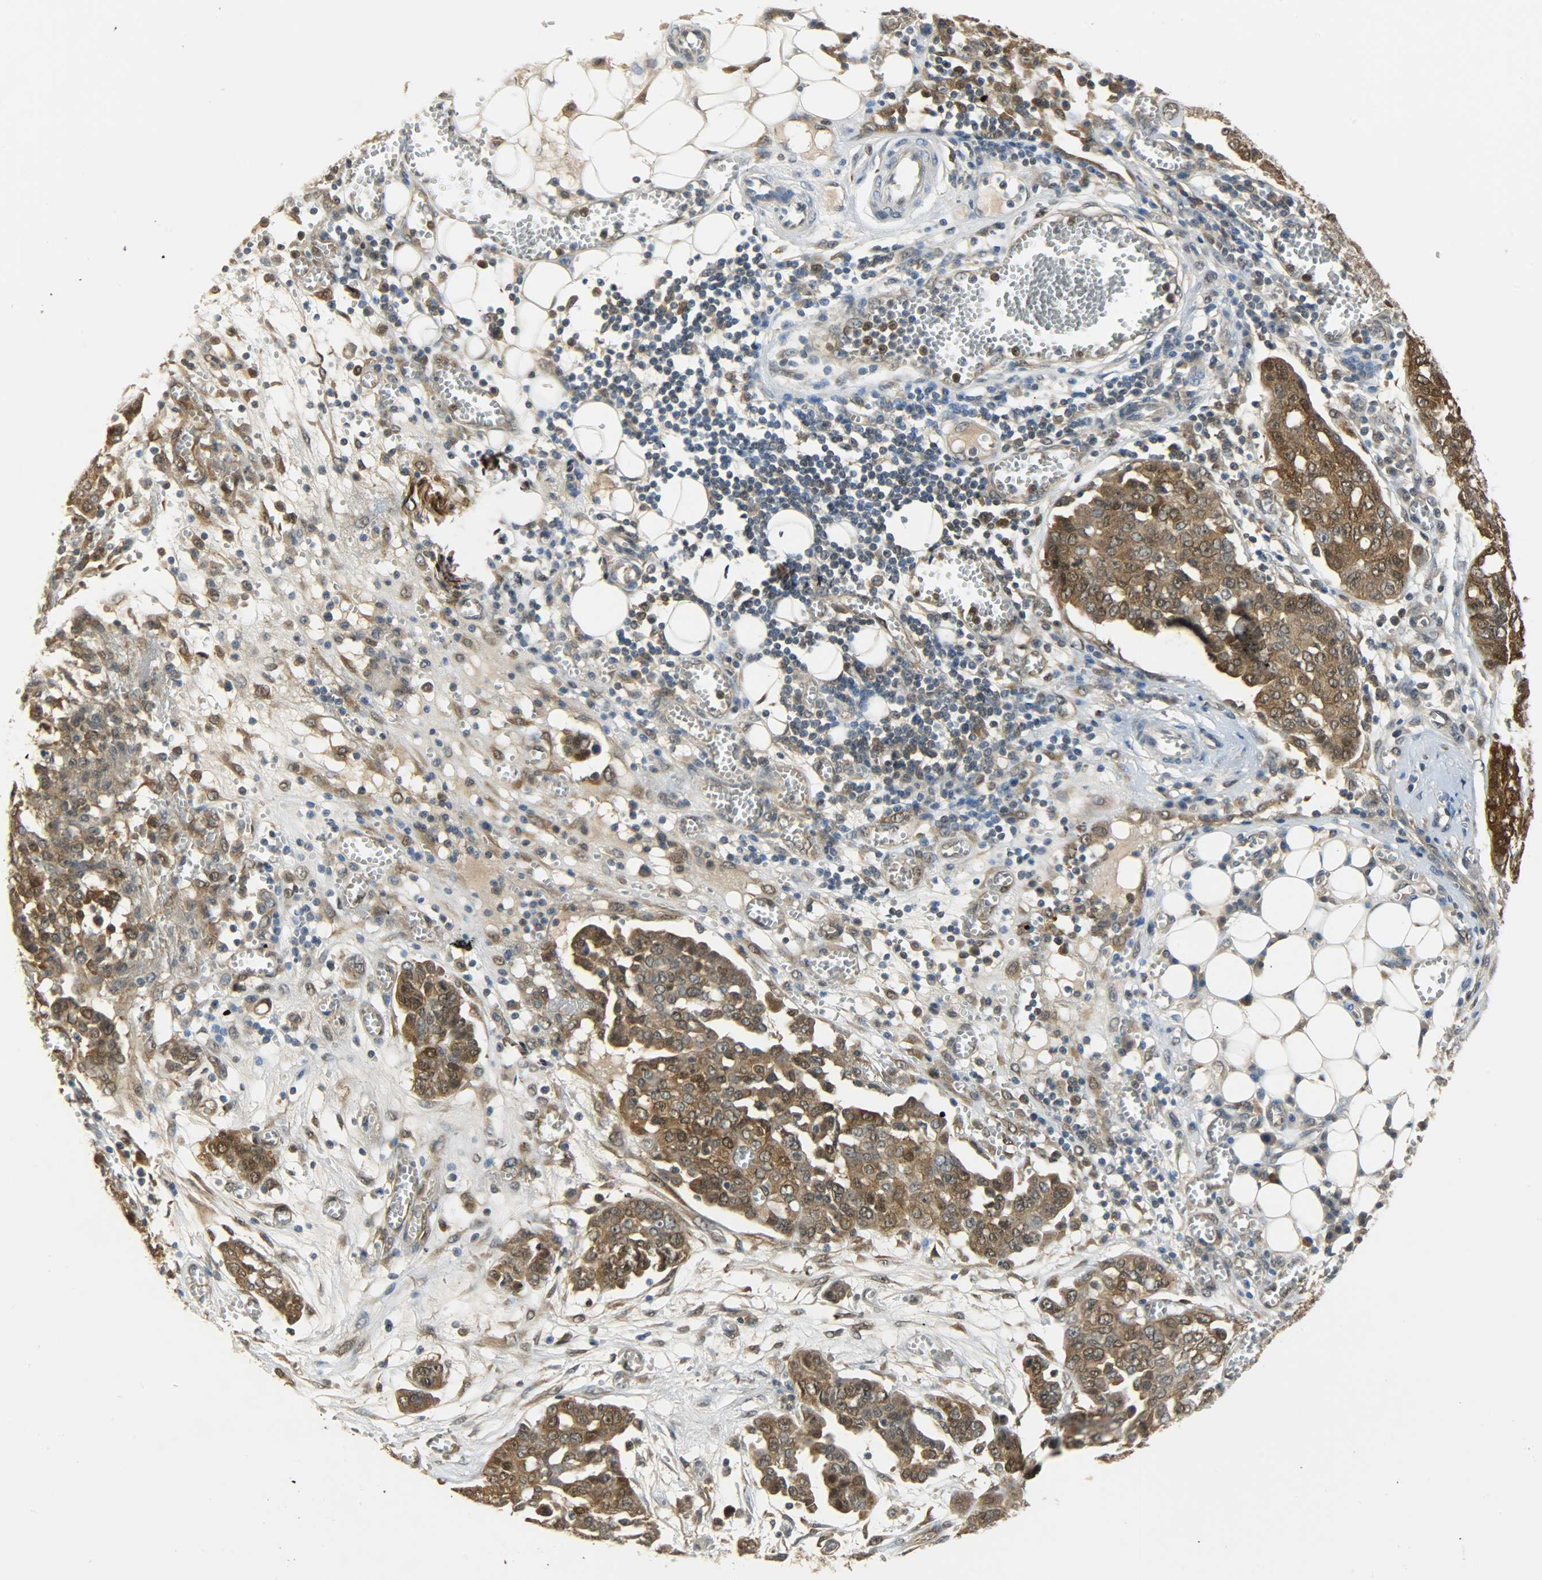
{"staining": {"intensity": "strong", "quantity": ">75%", "location": "cytoplasmic/membranous,nuclear"}, "tissue": "ovarian cancer", "cell_type": "Tumor cells", "image_type": "cancer", "snomed": [{"axis": "morphology", "description": "Cystadenocarcinoma, serous, NOS"}, {"axis": "topography", "description": "Soft tissue"}, {"axis": "topography", "description": "Ovary"}], "caption": "Ovarian cancer (serous cystadenocarcinoma) tissue shows strong cytoplasmic/membranous and nuclear expression in approximately >75% of tumor cells", "gene": "EIF4EBP1", "patient": {"sex": "female", "age": 57}}